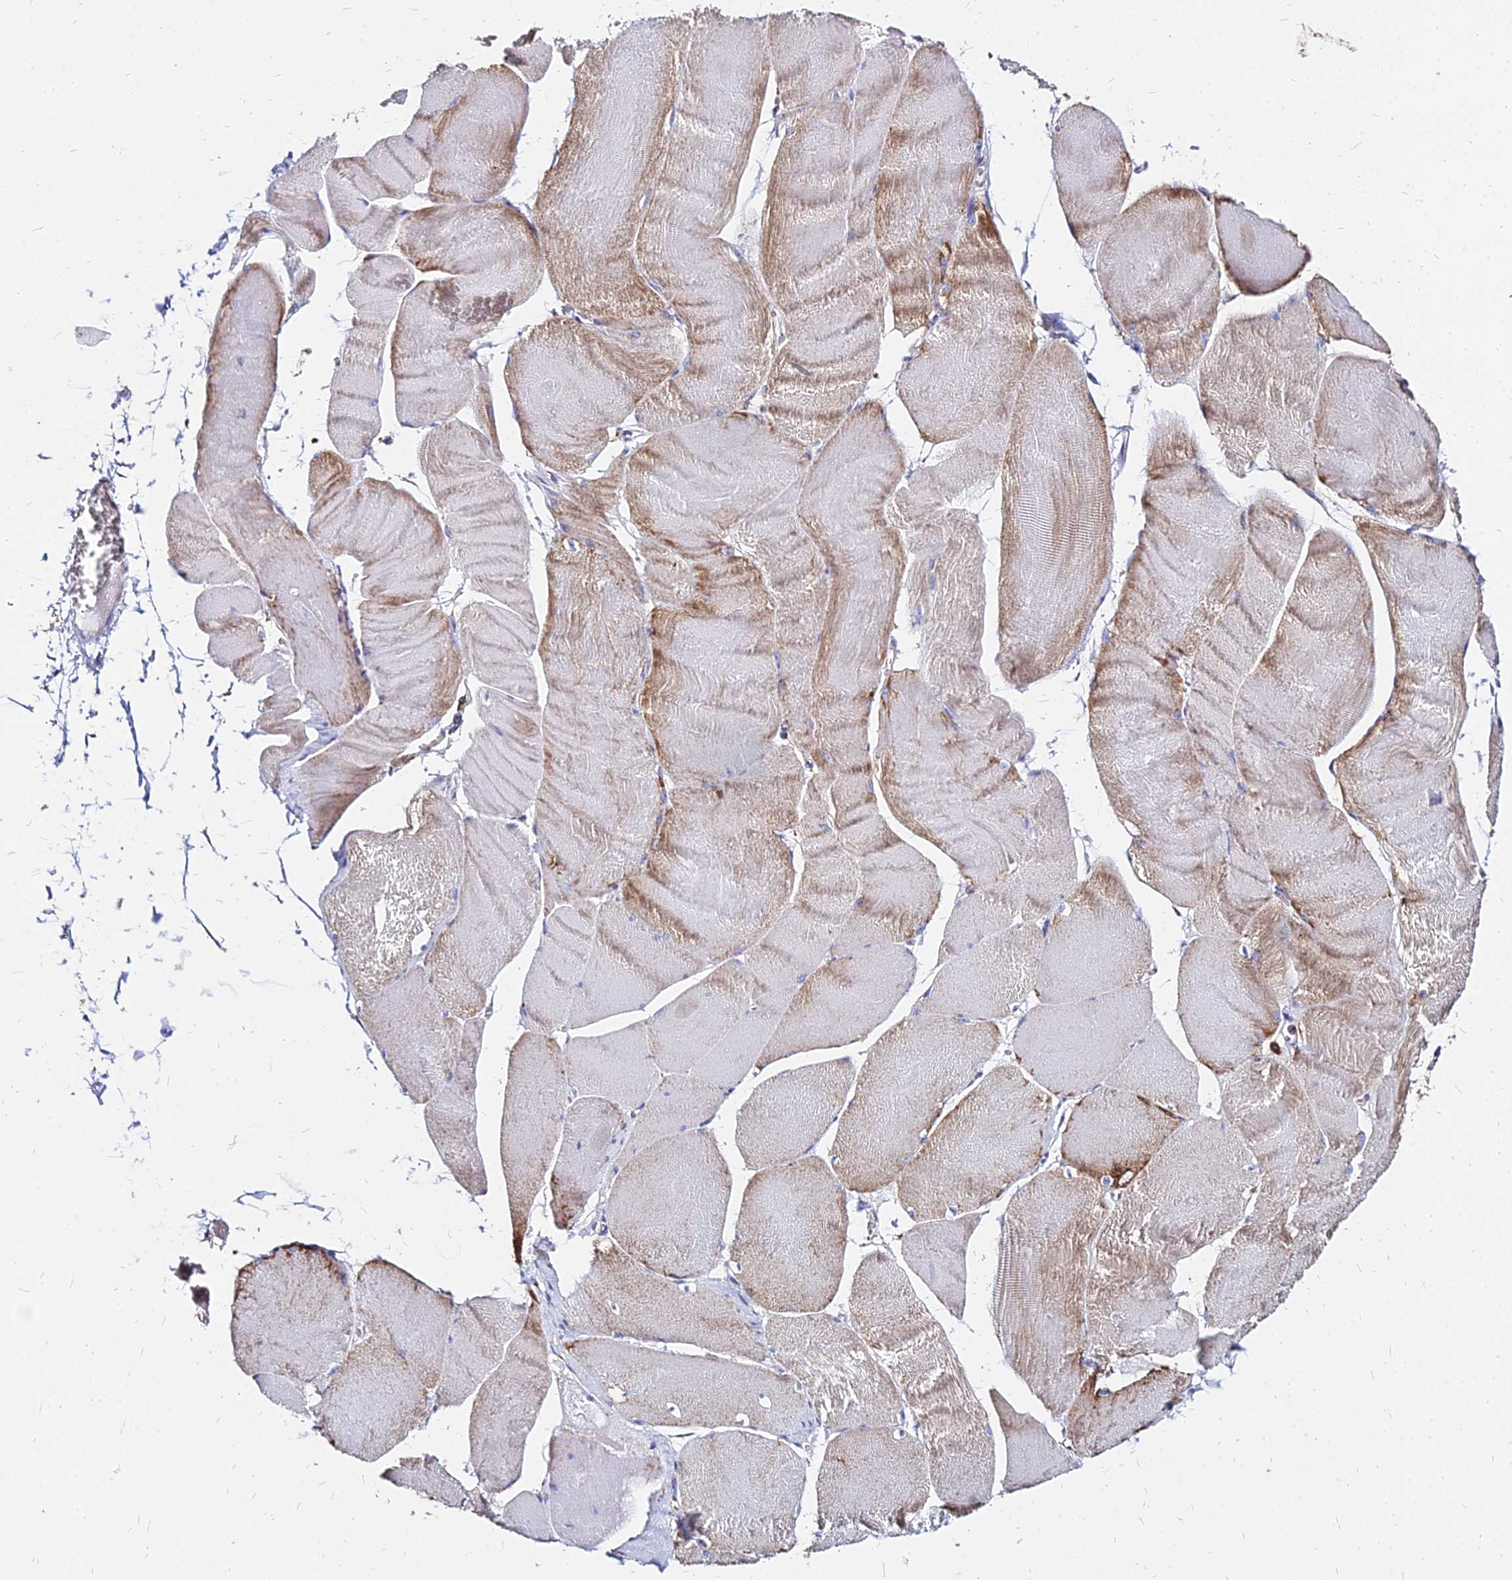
{"staining": {"intensity": "moderate", "quantity": "<25%", "location": "cytoplasmic/membranous"}, "tissue": "skeletal muscle", "cell_type": "Myocytes", "image_type": "normal", "snomed": [{"axis": "morphology", "description": "Normal tissue, NOS"}, {"axis": "morphology", "description": "Basal cell carcinoma"}, {"axis": "topography", "description": "Skeletal muscle"}], "caption": "Benign skeletal muscle reveals moderate cytoplasmic/membranous expression in about <25% of myocytes, visualized by immunohistochemistry.", "gene": "DLD", "patient": {"sex": "female", "age": 64}}